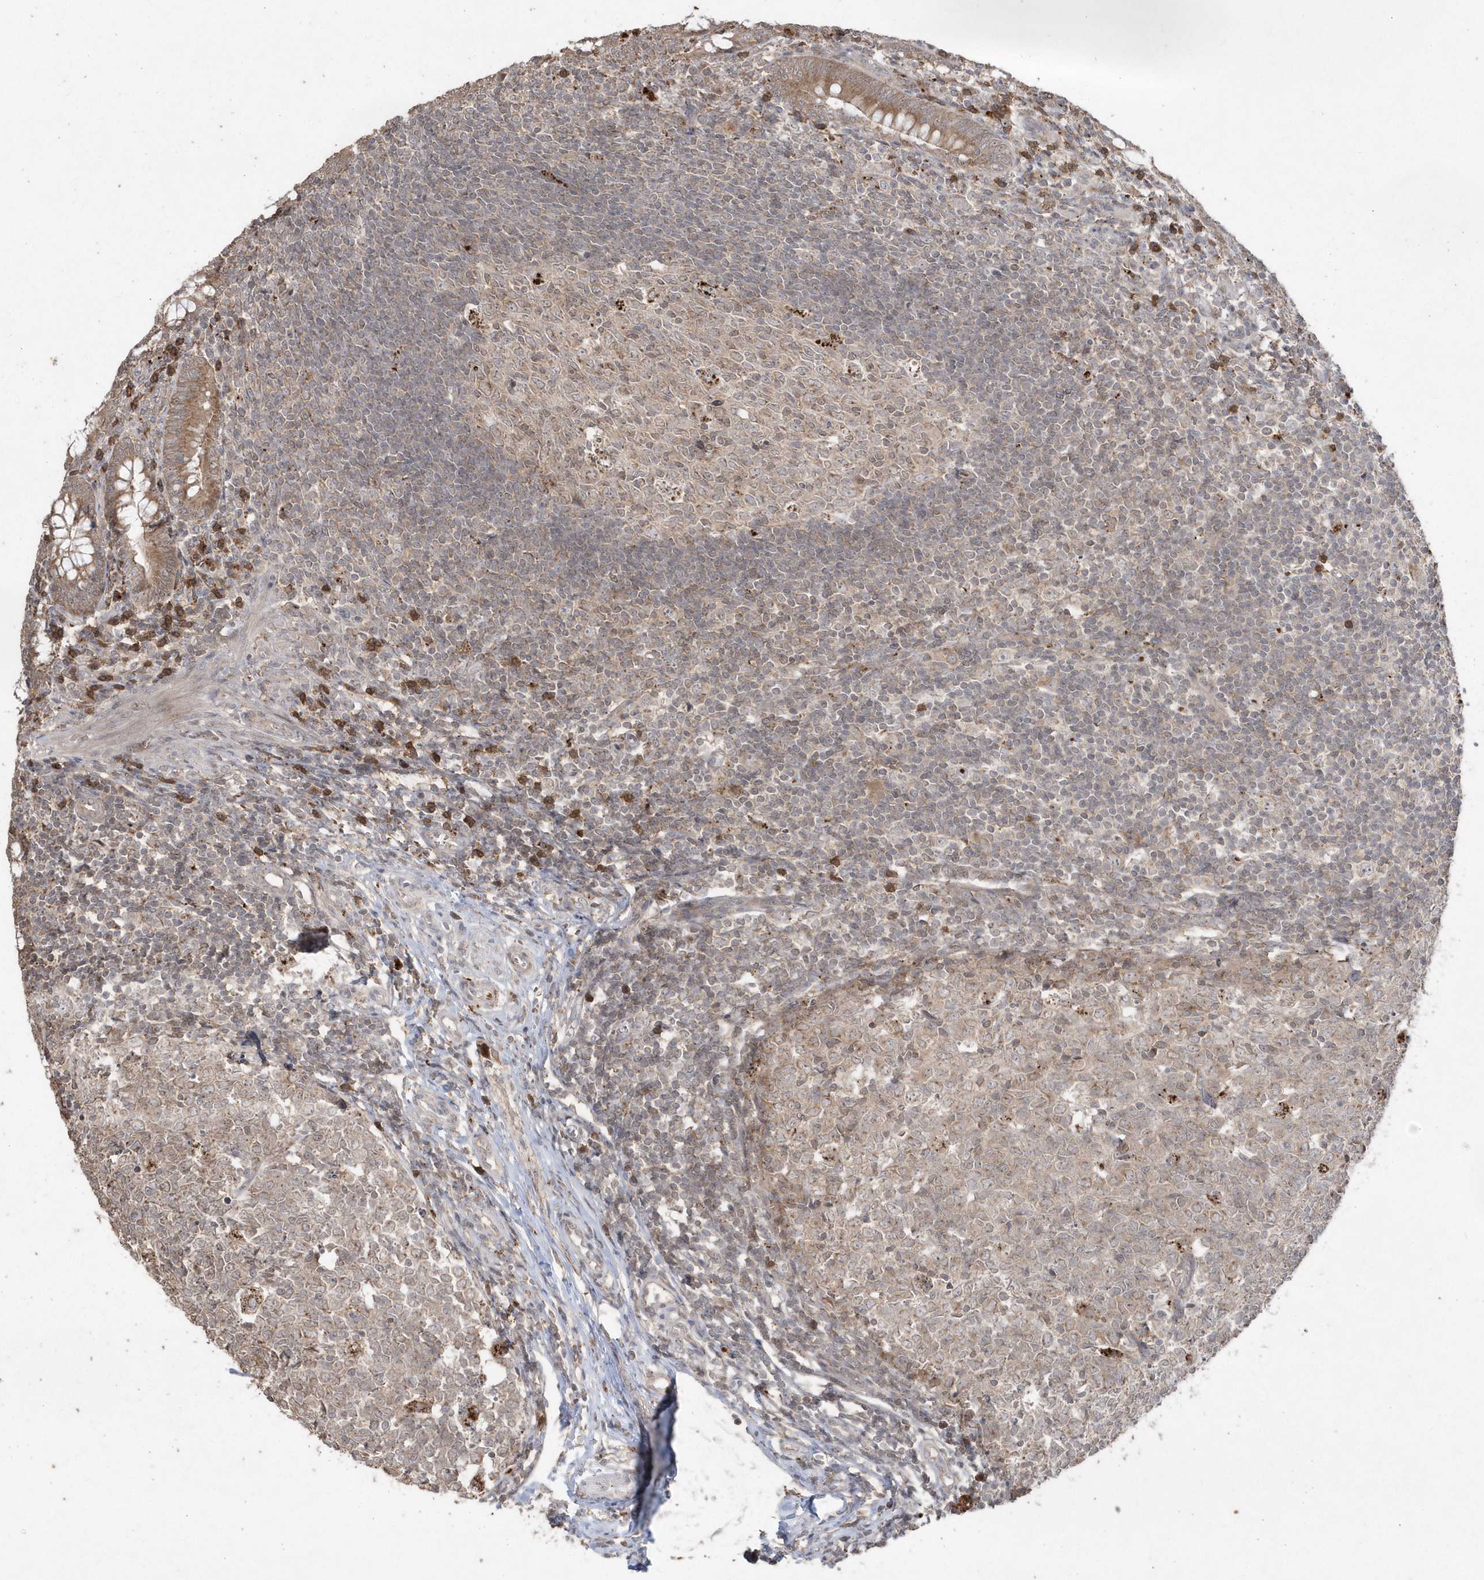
{"staining": {"intensity": "strong", "quantity": ">75%", "location": "cytoplasmic/membranous"}, "tissue": "appendix", "cell_type": "Glandular cells", "image_type": "normal", "snomed": [{"axis": "morphology", "description": "Normal tissue, NOS"}, {"axis": "topography", "description": "Appendix"}], "caption": "Appendix stained for a protein (brown) exhibits strong cytoplasmic/membranous positive staining in about >75% of glandular cells.", "gene": "GEMIN6", "patient": {"sex": "male", "age": 14}}